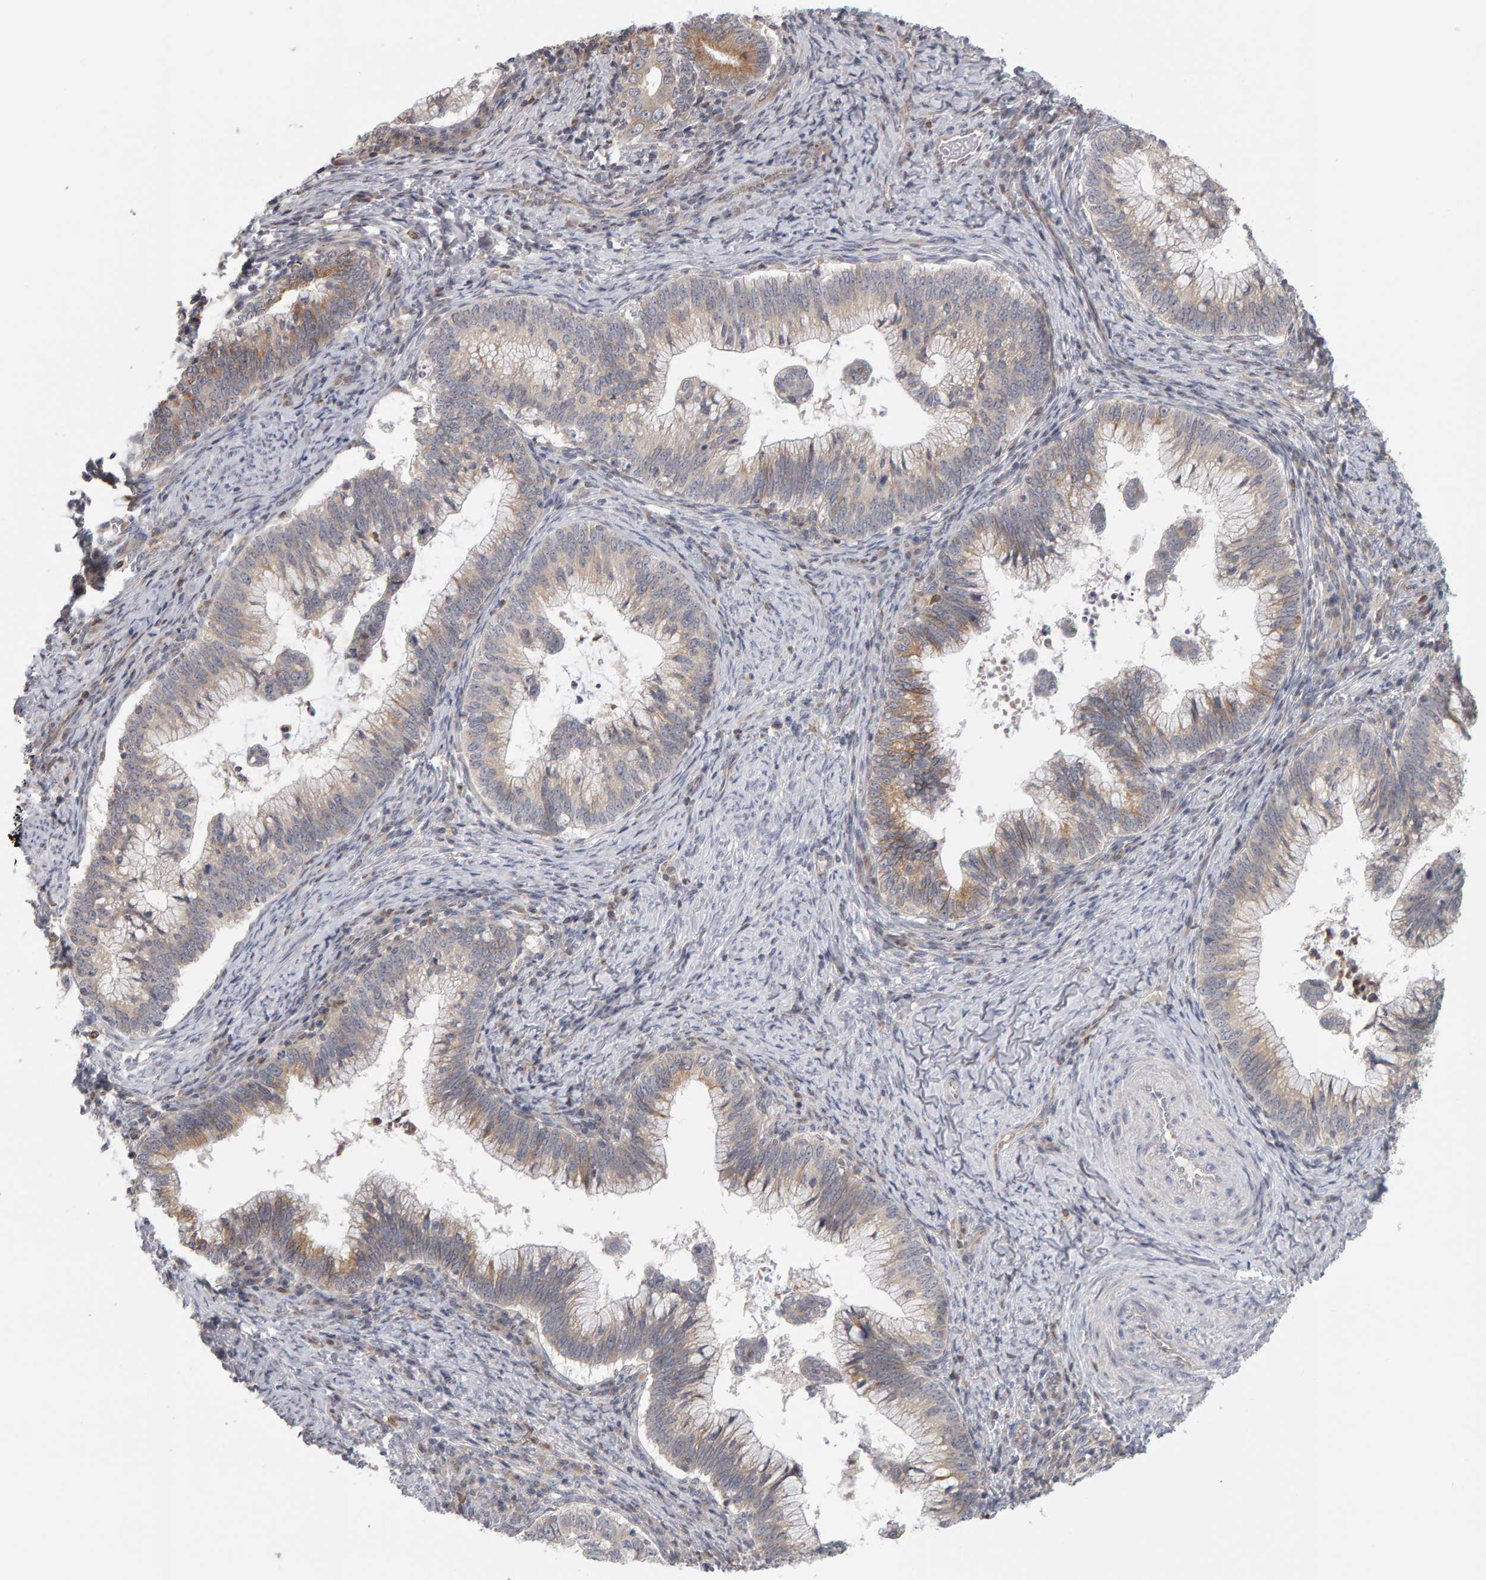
{"staining": {"intensity": "moderate", "quantity": "<25%", "location": "cytoplasmic/membranous"}, "tissue": "cervical cancer", "cell_type": "Tumor cells", "image_type": "cancer", "snomed": [{"axis": "morphology", "description": "Adenocarcinoma, NOS"}, {"axis": "topography", "description": "Cervix"}], "caption": "A high-resolution histopathology image shows IHC staining of cervical cancer (adenocarcinoma), which displays moderate cytoplasmic/membranous expression in about <25% of tumor cells.", "gene": "MSRA", "patient": {"sex": "female", "age": 36}}